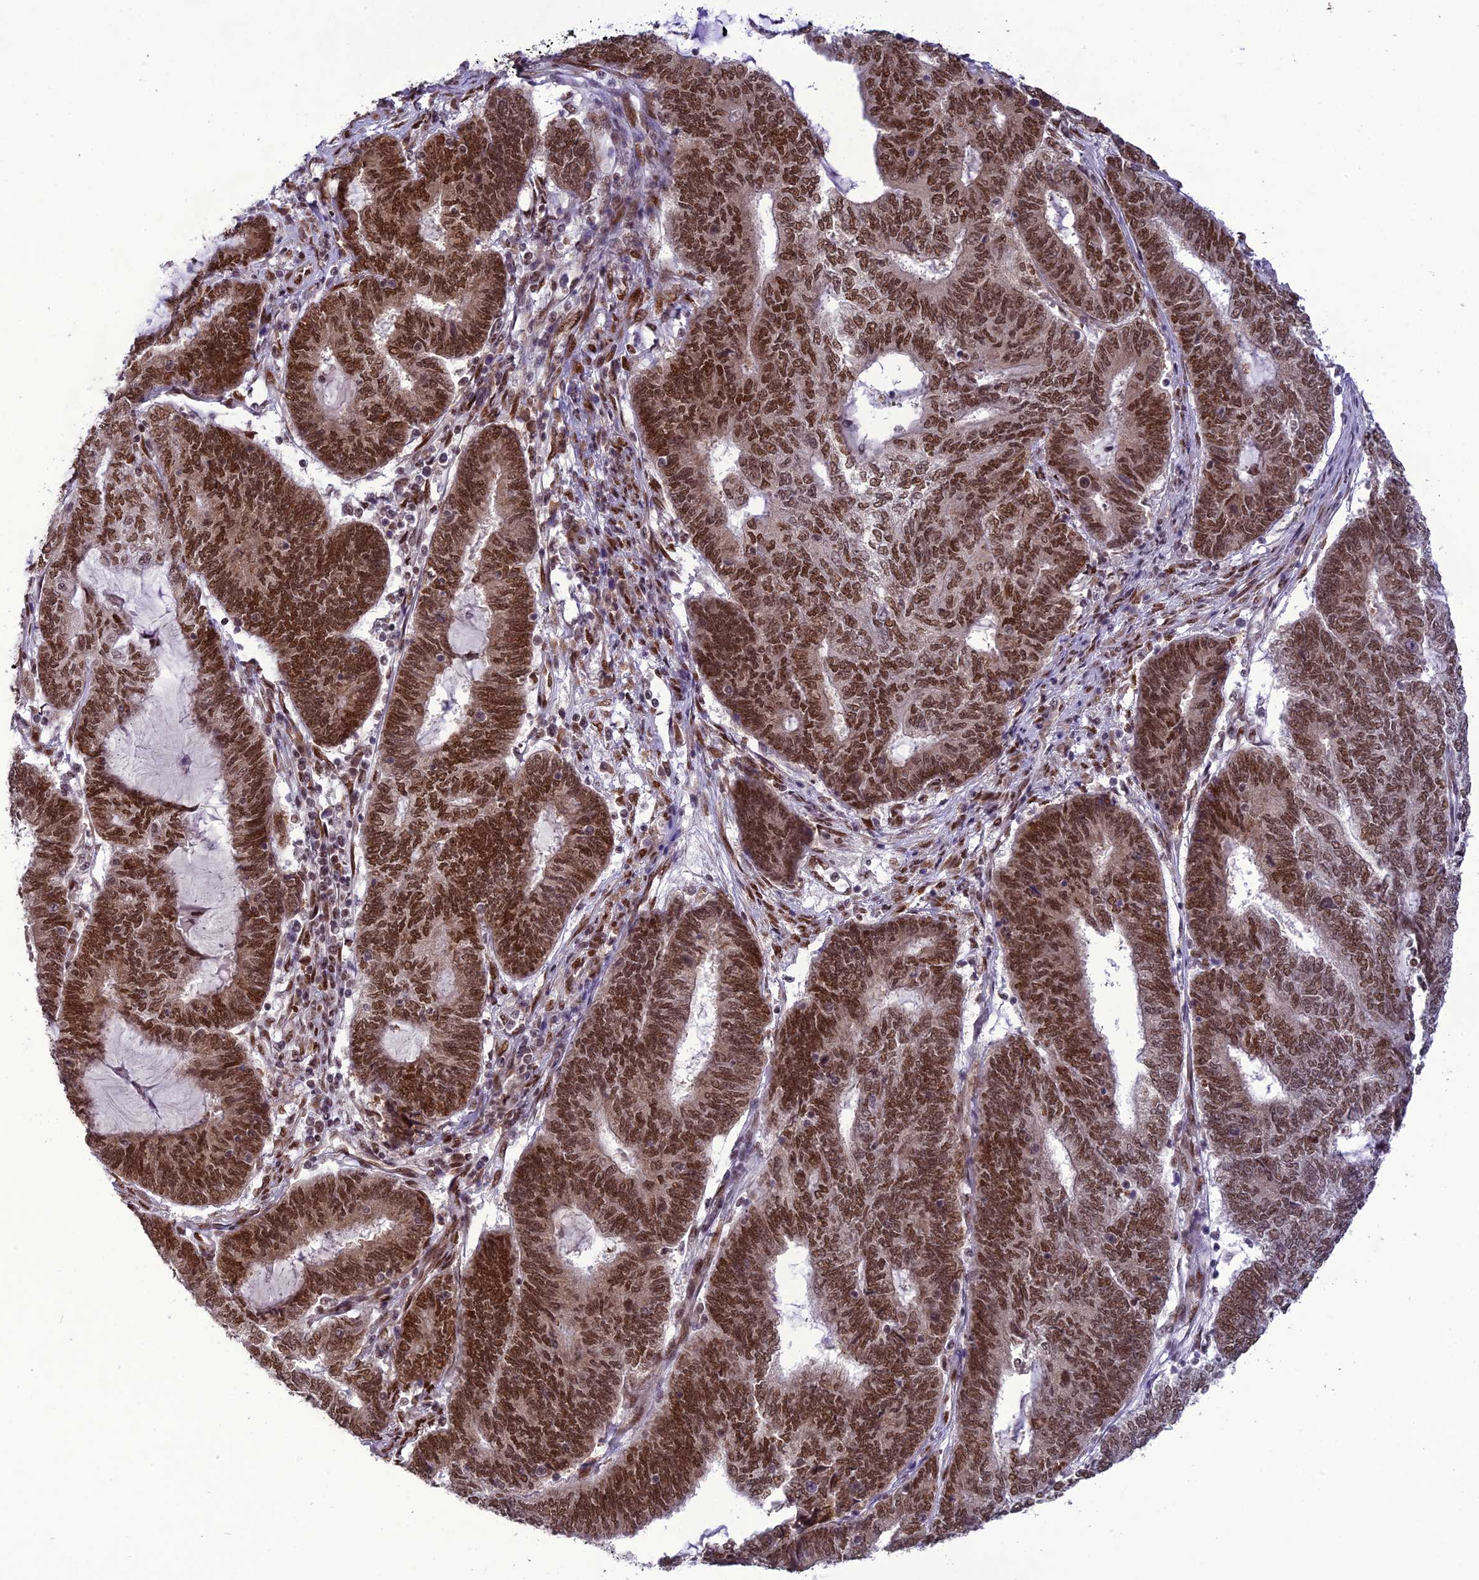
{"staining": {"intensity": "strong", "quantity": ">75%", "location": "nuclear"}, "tissue": "endometrial cancer", "cell_type": "Tumor cells", "image_type": "cancer", "snomed": [{"axis": "morphology", "description": "Adenocarcinoma, NOS"}, {"axis": "topography", "description": "Uterus"}, {"axis": "topography", "description": "Endometrium"}], "caption": "A photomicrograph showing strong nuclear staining in about >75% of tumor cells in adenocarcinoma (endometrial), as visualized by brown immunohistochemical staining.", "gene": "DDX1", "patient": {"sex": "female", "age": 70}}